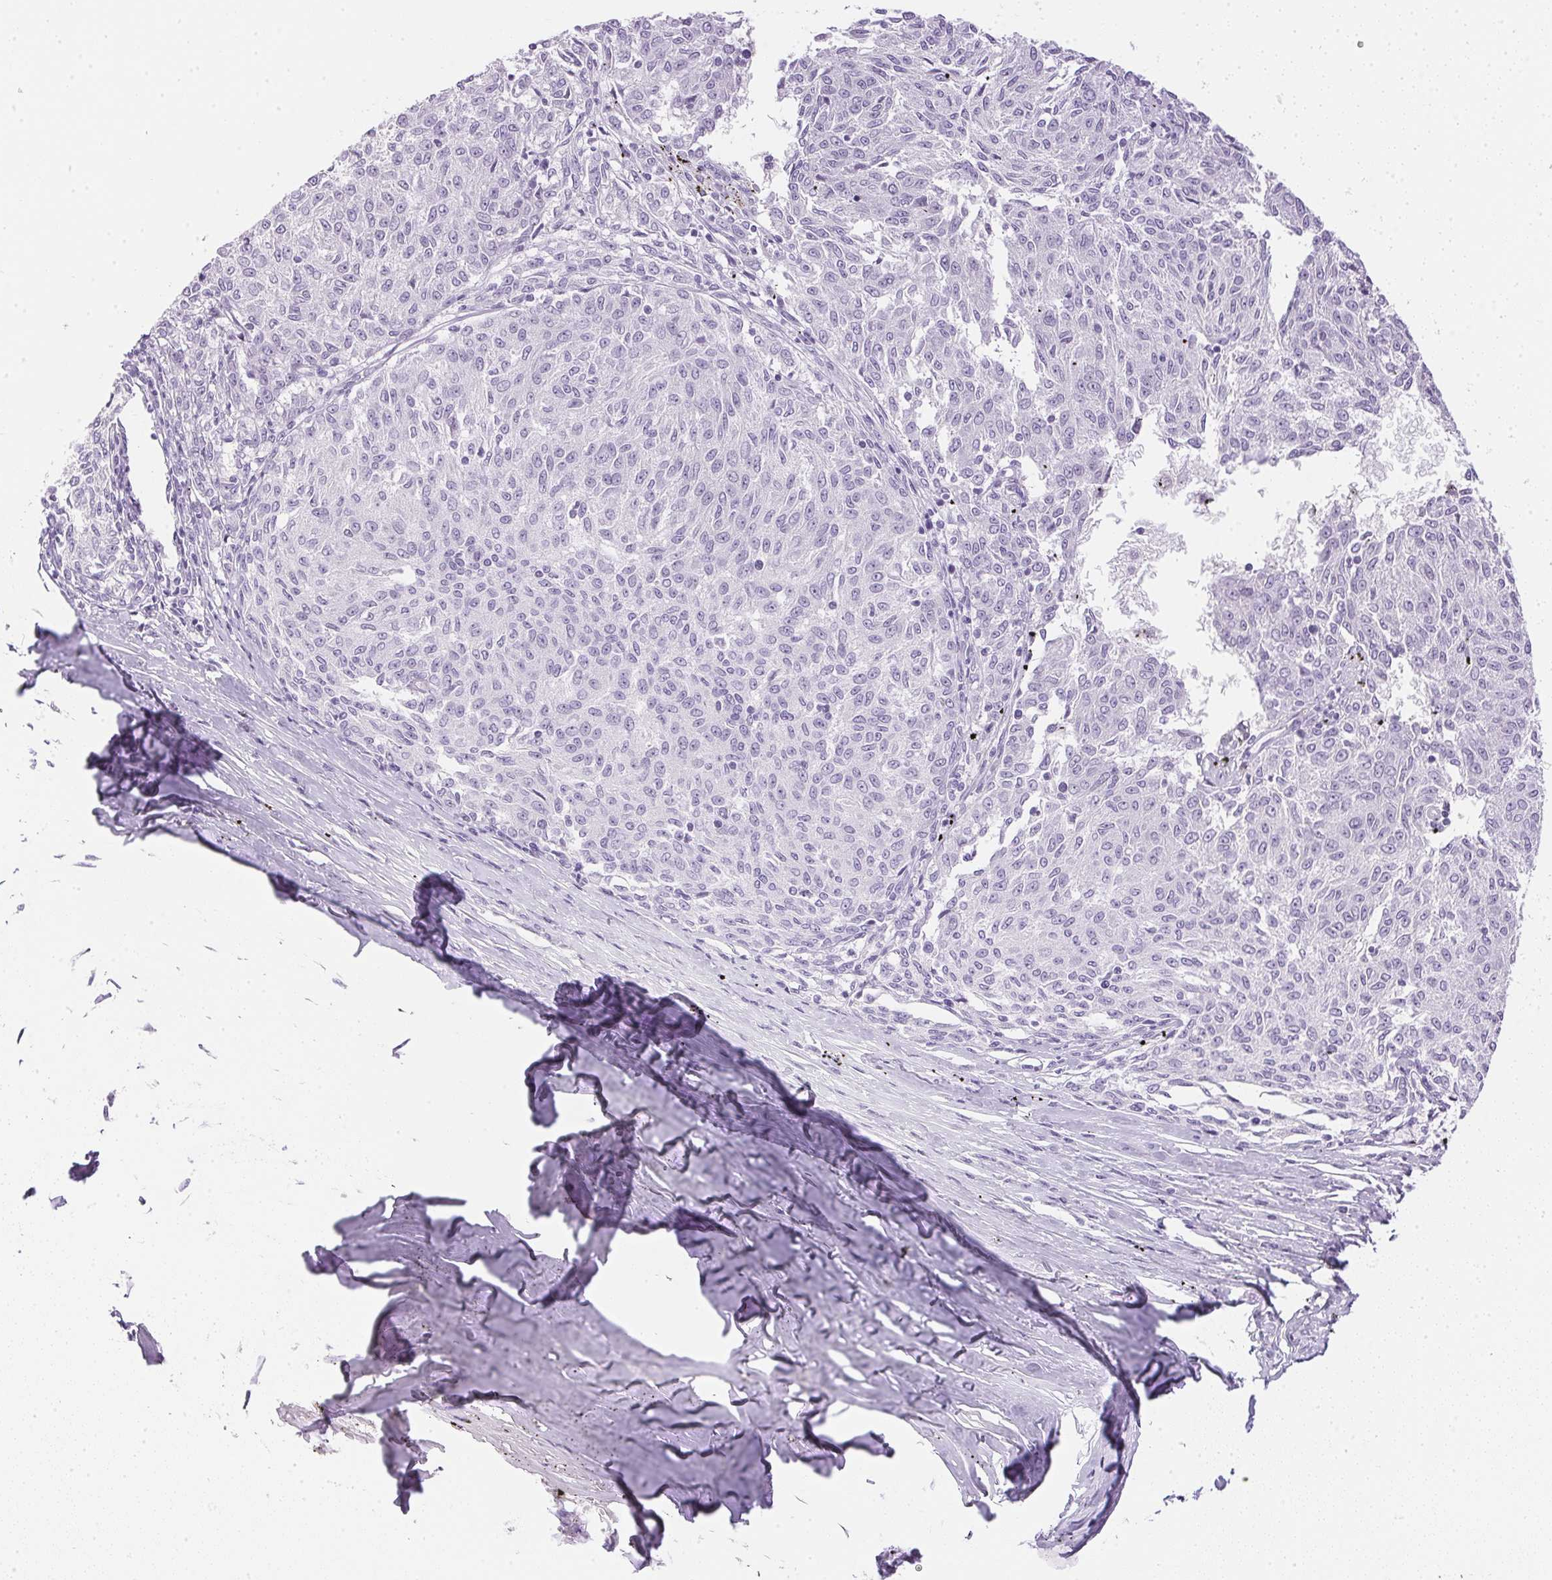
{"staining": {"intensity": "negative", "quantity": "none", "location": "none"}, "tissue": "melanoma", "cell_type": "Tumor cells", "image_type": "cancer", "snomed": [{"axis": "morphology", "description": "Malignant melanoma, NOS"}, {"axis": "topography", "description": "Skin"}], "caption": "Image shows no significant protein staining in tumor cells of malignant melanoma. (Brightfield microscopy of DAB IHC at high magnification).", "gene": "CTRL", "patient": {"sex": "female", "age": 72}}